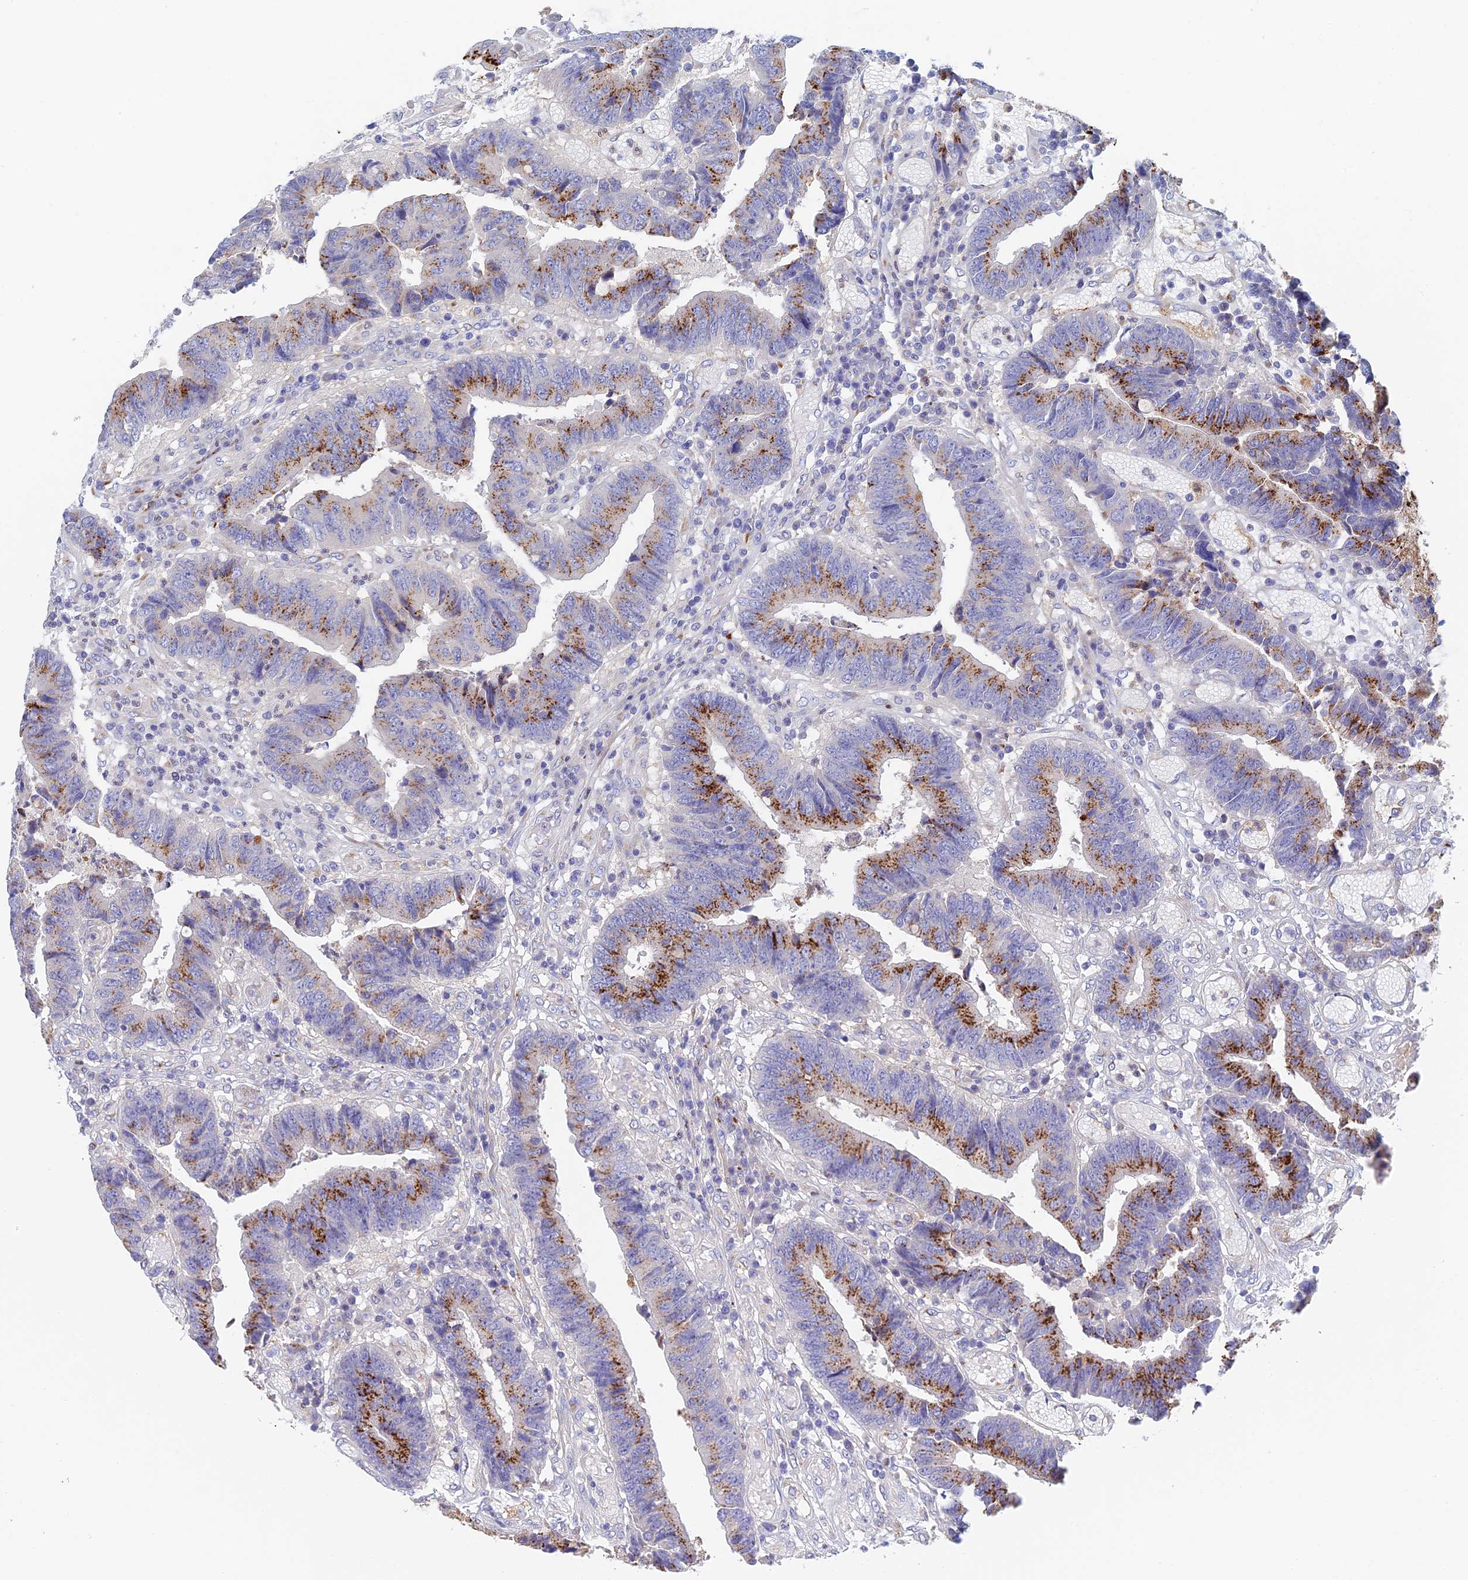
{"staining": {"intensity": "strong", "quantity": "25%-75%", "location": "cytoplasmic/membranous"}, "tissue": "colorectal cancer", "cell_type": "Tumor cells", "image_type": "cancer", "snomed": [{"axis": "morphology", "description": "Adenocarcinoma, NOS"}, {"axis": "topography", "description": "Rectum"}], "caption": "A photomicrograph of human adenocarcinoma (colorectal) stained for a protein exhibits strong cytoplasmic/membranous brown staining in tumor cells. The staining was performed using DAB (3,3'-diaminobenzidine), with brown indicating positive protein expression. Nuclei are stained blue with hematoxylin.", "gene": "SLC24A3", "patient": {"sex": "male", "age": 84}}